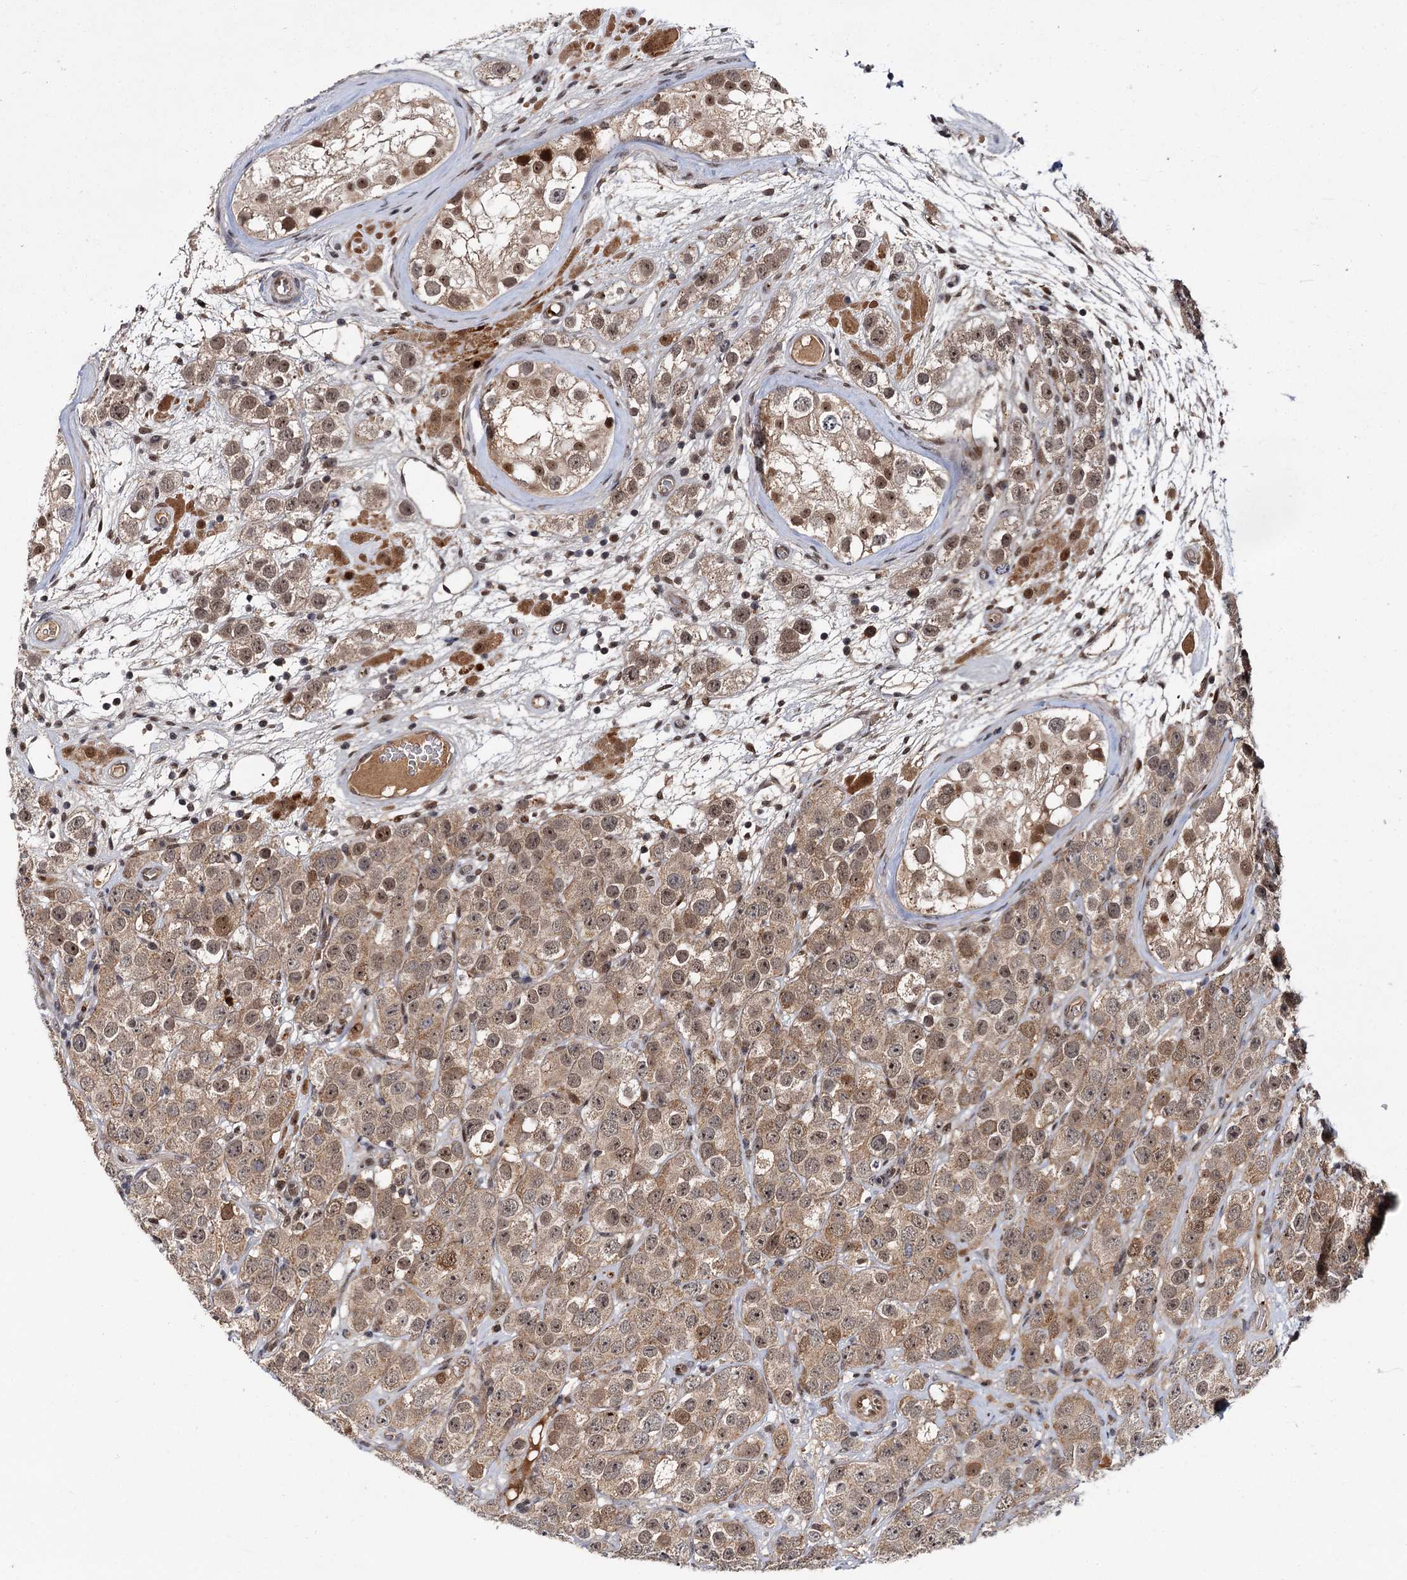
{"staining": {"intensity": "moderate", "quantity": ">75%", "location": "cytoplasmic/membranous,nuclear"}, "tissue": "testis cancer", "cell_type": "Tumor cells", "image_type": "cancer", "snomed": [{"axis": "morphology", "description": "Seminoma, NOS"}, {"axis": "topography", "description": "Testis"}], "caption": "Immunohistochemistry of testis cancer (seminoma) demonstrates medium levels of moderate cytoplasmic/membranous and nuclear staining in about >75% of tumor cells. The protein is stained brown, and the nuclei are stained in blue (DAB IHC with brightfield microscopy, high magnification).", "gene": "MBD6", "patient": {"sex": "male", "age": 28}}